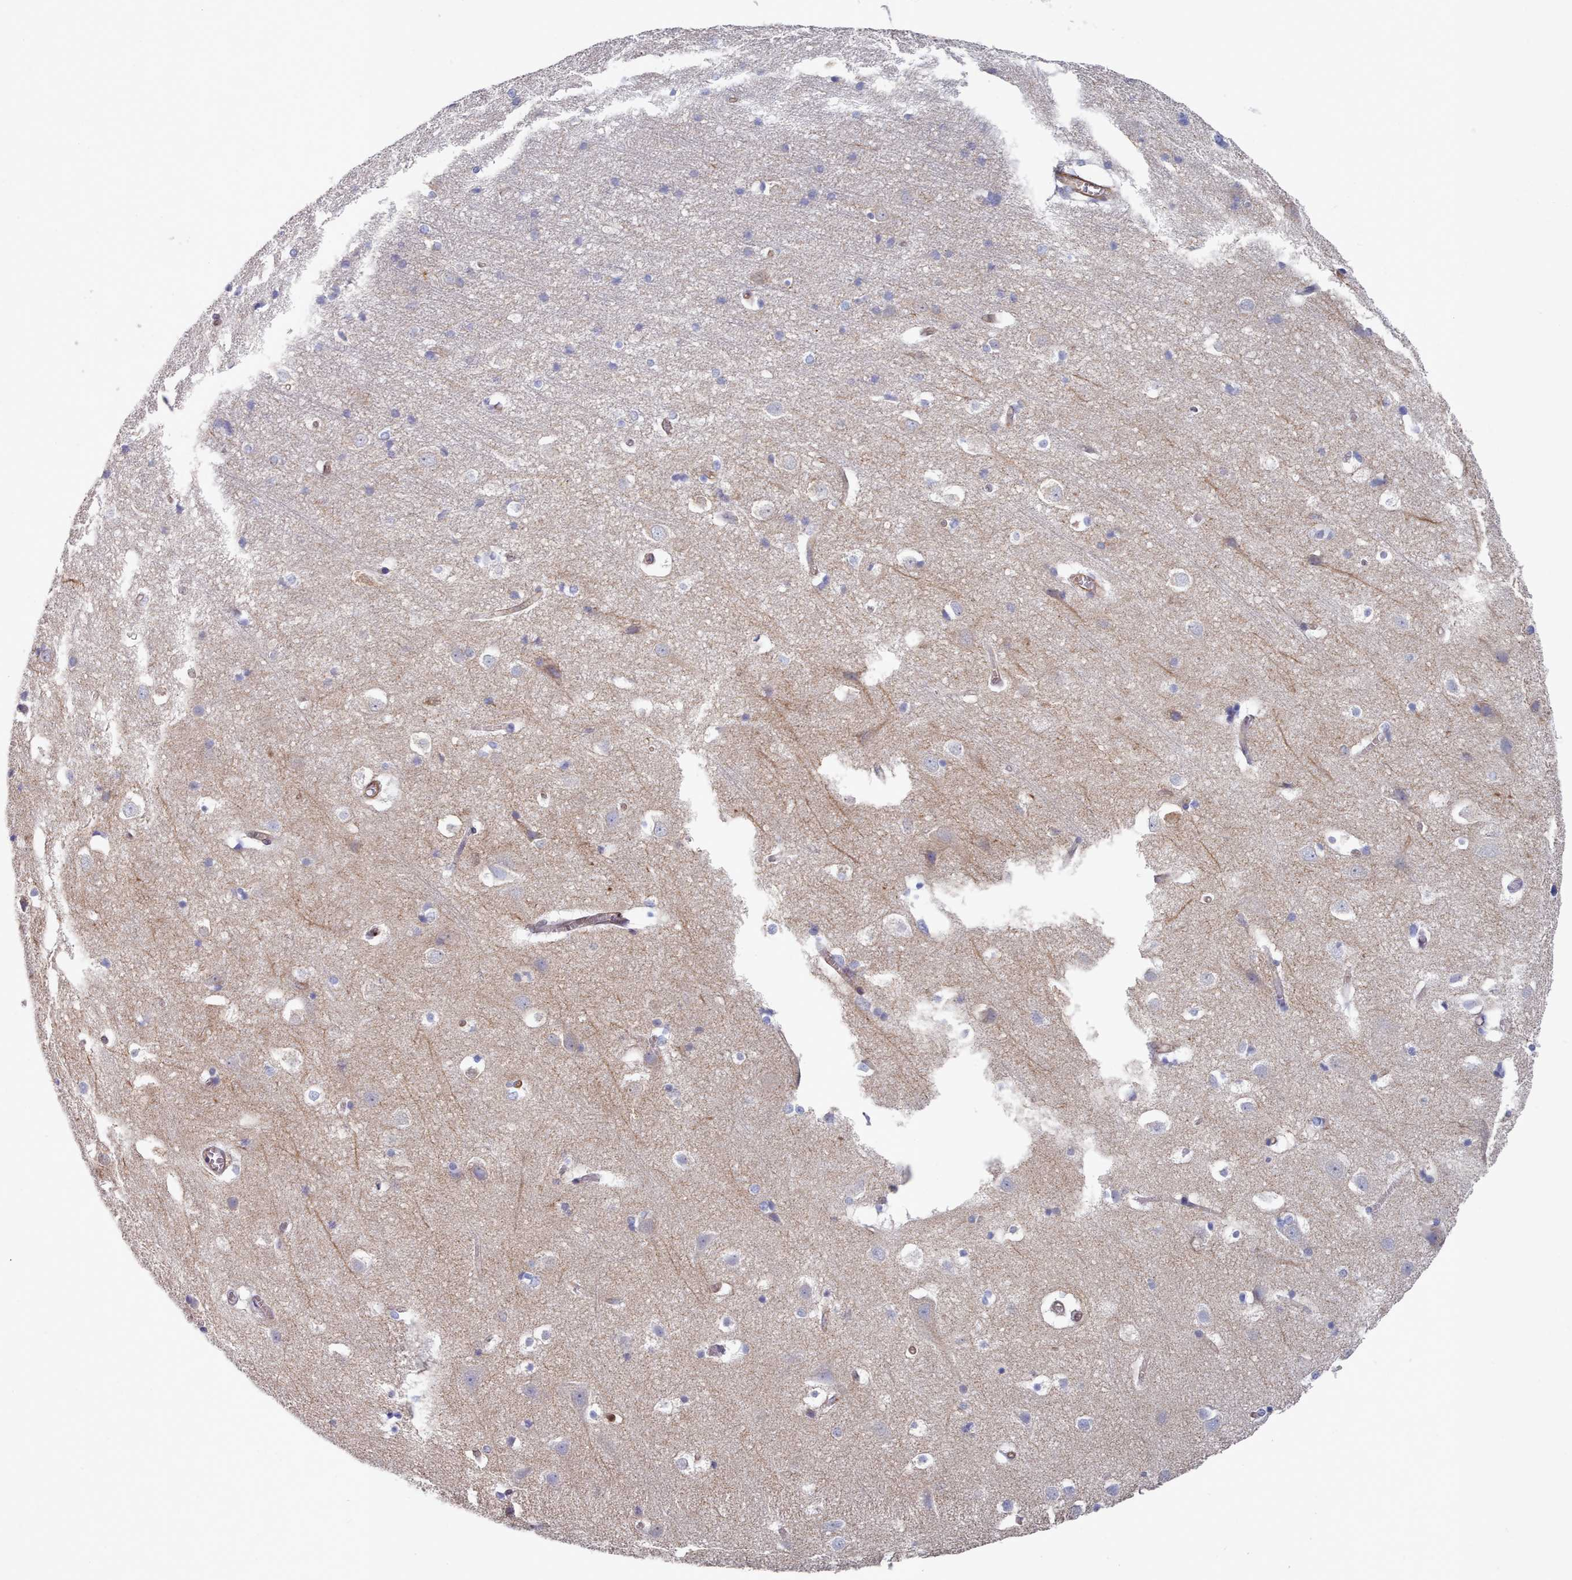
{"staining": {"intensity": "weak", "quantity": "<25%", "location": "cytoplasmic/membranous"}, "tissue": "cerebral cortex", "cell_type": "Endothelial cells", "image_type": "normal", "snomed": [{"axis": "morphology", "description": "Normal tissue, NOS"}, {"axis": "topography", "description": "Cerebral cortex"}], "caption": "Immunohistochemical staining of benign cerebral cortex displays no significant staining in endothelial cells.", "gene": "G6PC1", "patient": {"sex": "male", "age": 54}}